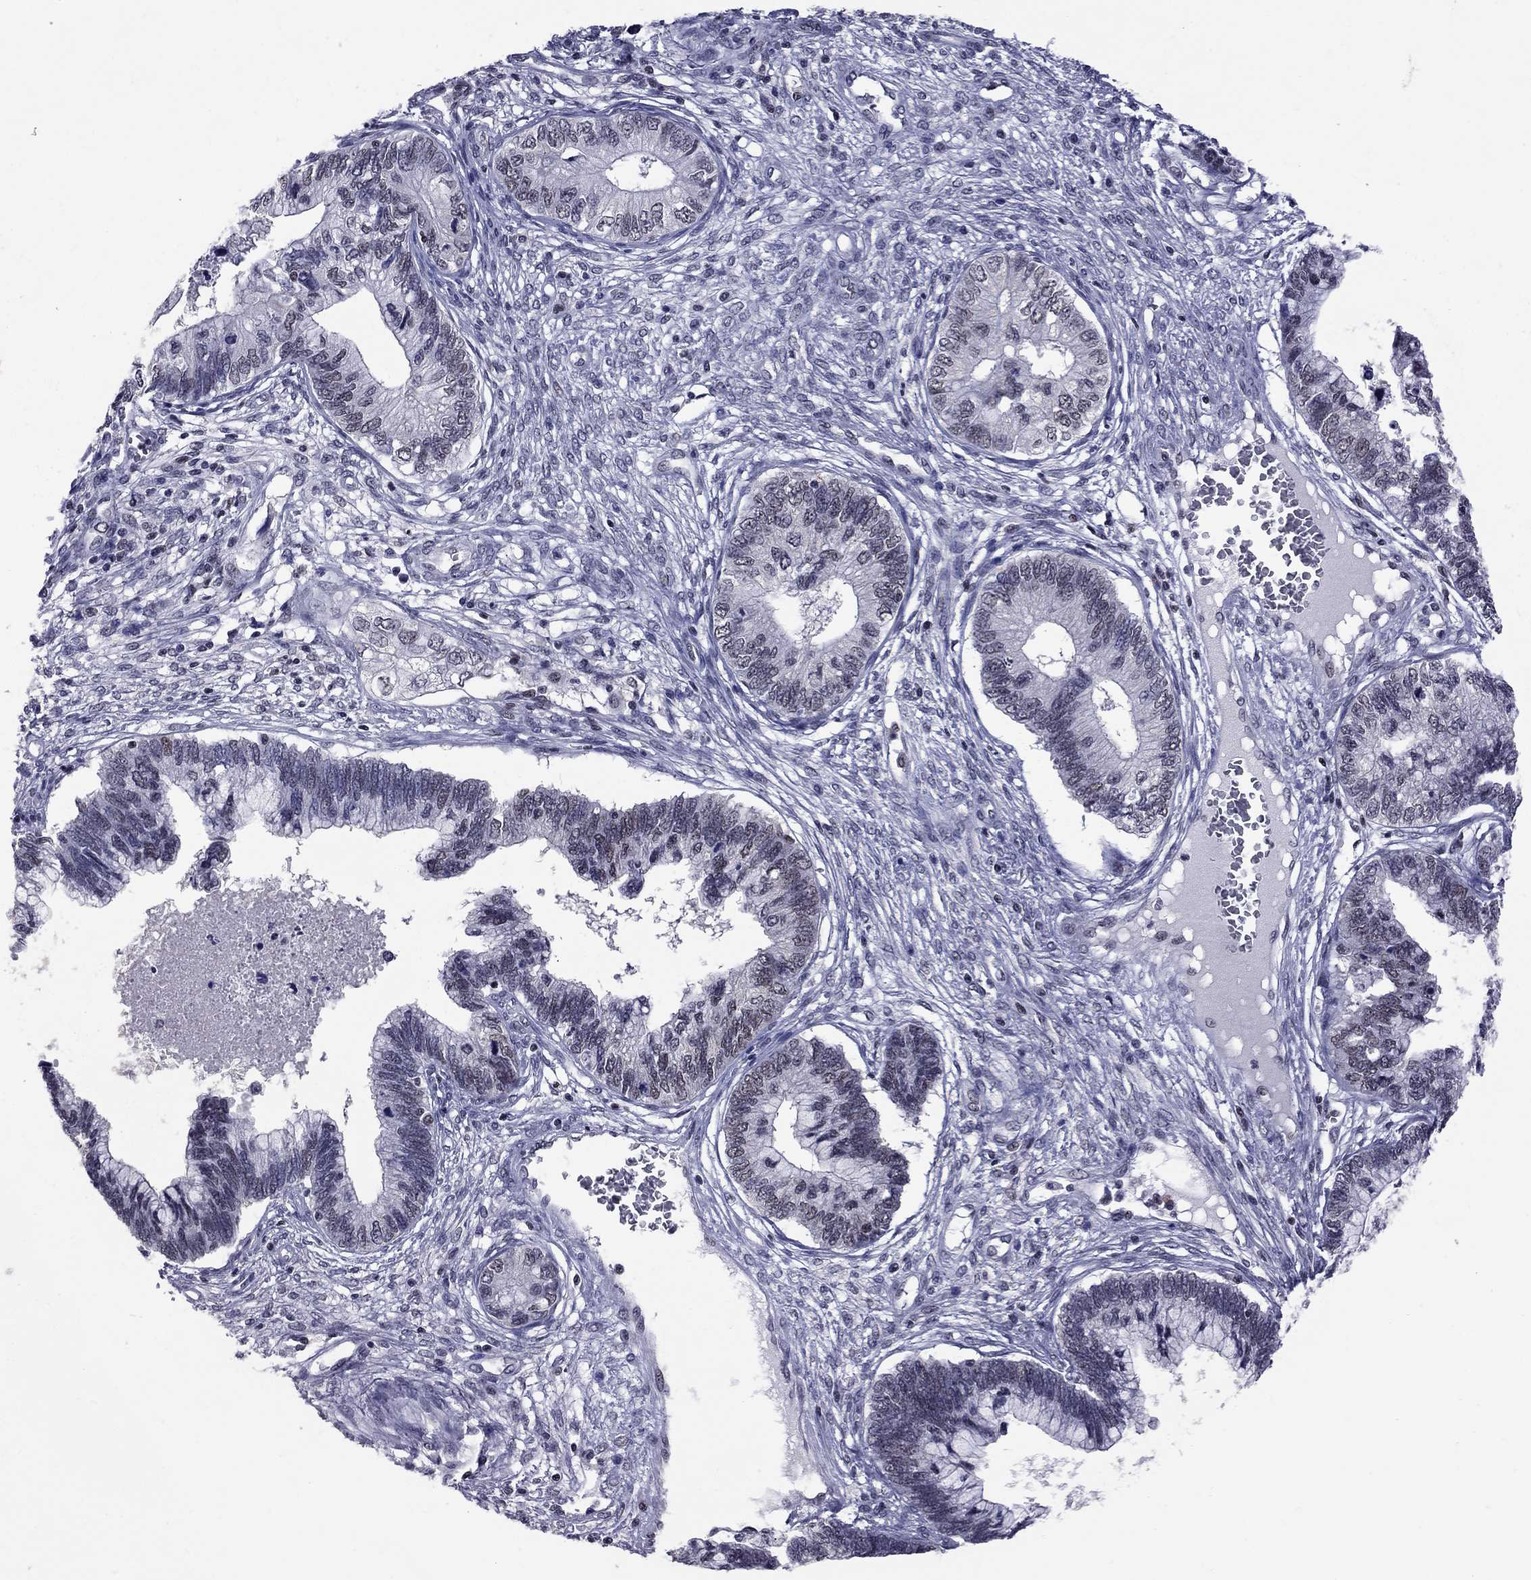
{"staining": {"intensity": "negative", "quantity": "none", "location": "none"}, "tissue": "cervical cancer", "cell_type": "Tumor cells", "image_type": "cancer", "snomed": [{"axis": "morphology", "description": "Adenocarcinoma, NOS"}, {"axis": "topography", "description": "Cervix"}], "caption": "A histopathology image of cervical cancer (adenocarcinoma) stained for a protein shows no brown staining in tumor cells.", "gene": "TAF9", "patient": {"sex": "female", "age": 44}}